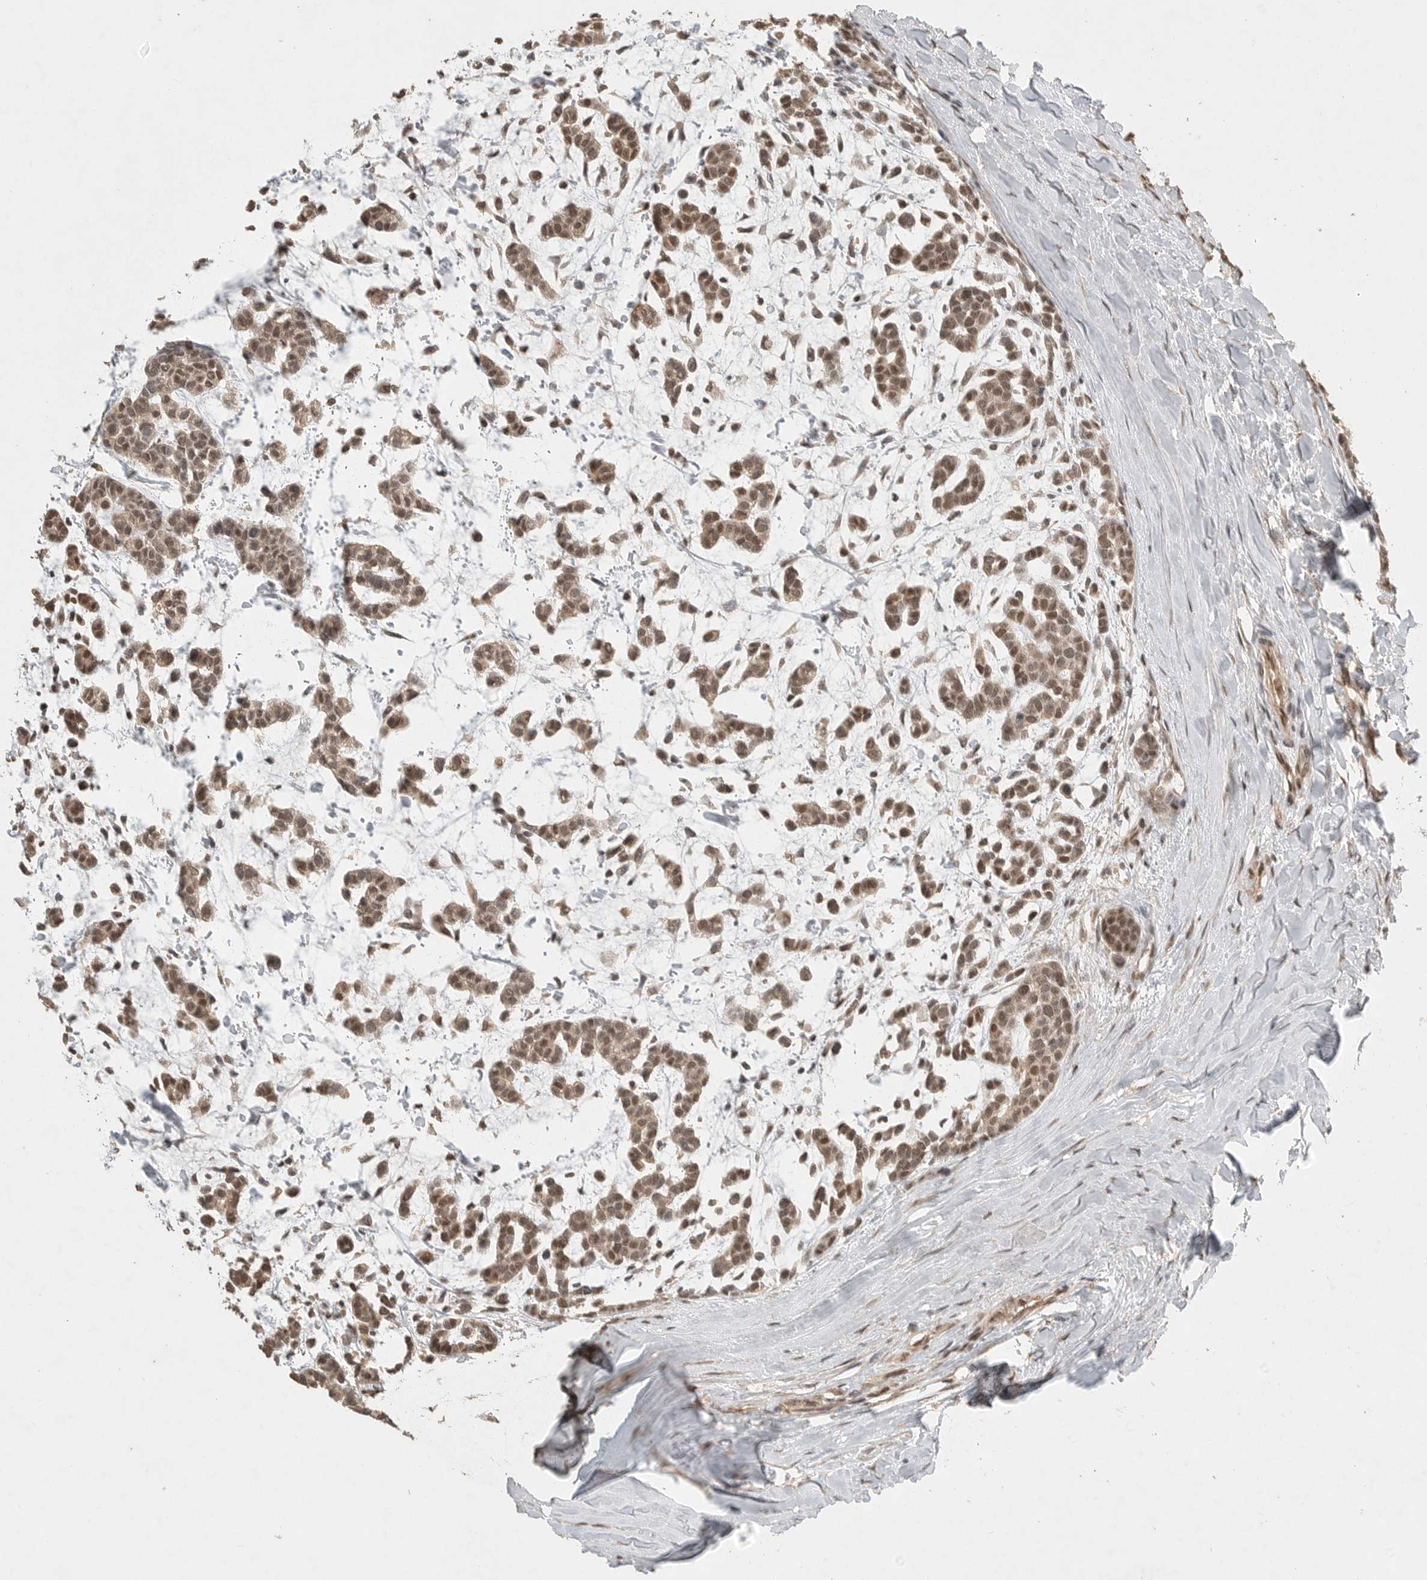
{"staining": {"intensity": "weak", "quantity": ">75%", "location": "cytoplasmic/membranous,nuclear"}, "tissue": "head and neck cancer", "cell_type": "Tumor cells", "image_type": "cancer", "snomed": [{"axis": "morphology", "description": "Adenocarcinoma, NOS"}, {"axis": "morphology", "description": "Adenoma, NOS"}, {"axis": "topography", "description": "Head-Neck"}], "caption": "Adenocarcinoma (head and neck) stained with immunohistochemistry exhibits weak cytoplasmic/membranous and nuclear staining in approximately >75% of tumor cells.", "gene": "DFFA", "patient": {"sex": "female", "age": 55}}